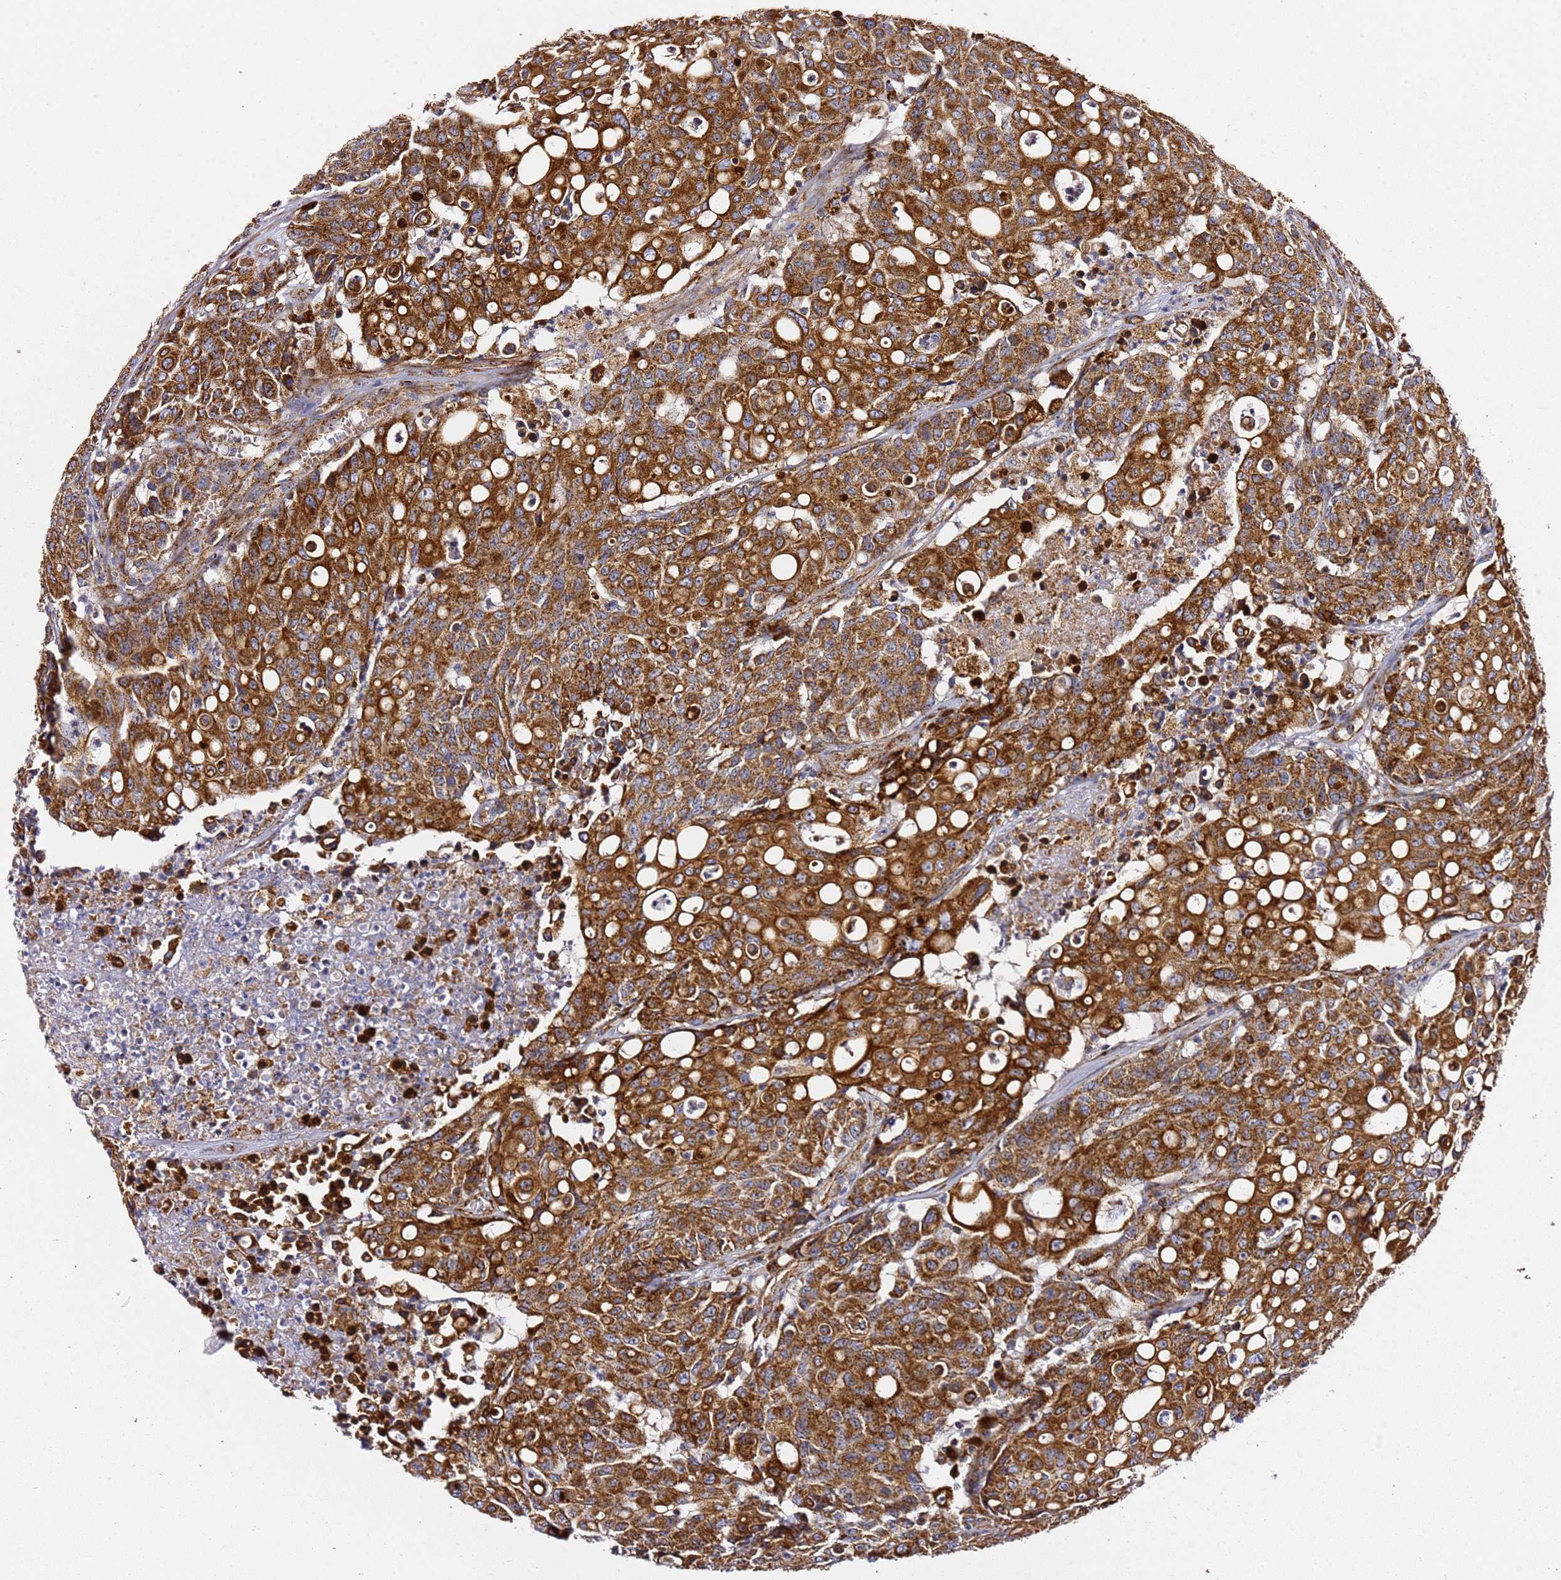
{"staining": {"intensity": "strong", "quantity": ">75%", "location": "cytoplasmic/membranous"}, "tissue": "colorectal cancer", "cell_type": "Tumor cells", "image_type": "cancer", "snomed": [{"axis": "morphology", "description": "Adenocarcinoma, NOS"}, {"axis": "topography", "description": "Colon"}], "caption": "High-power microscopy captured an immunohistochemistry (IHC) image of adenocarcinoma (colorectal), revealing strong cytoplasmic/membranous staining in about >75% of tumor cells. (Brightfield microscopy of DAB IHC at high magnification).", "gene": "NDUFA3", "patient": {"sex": "male", "age": 51}}